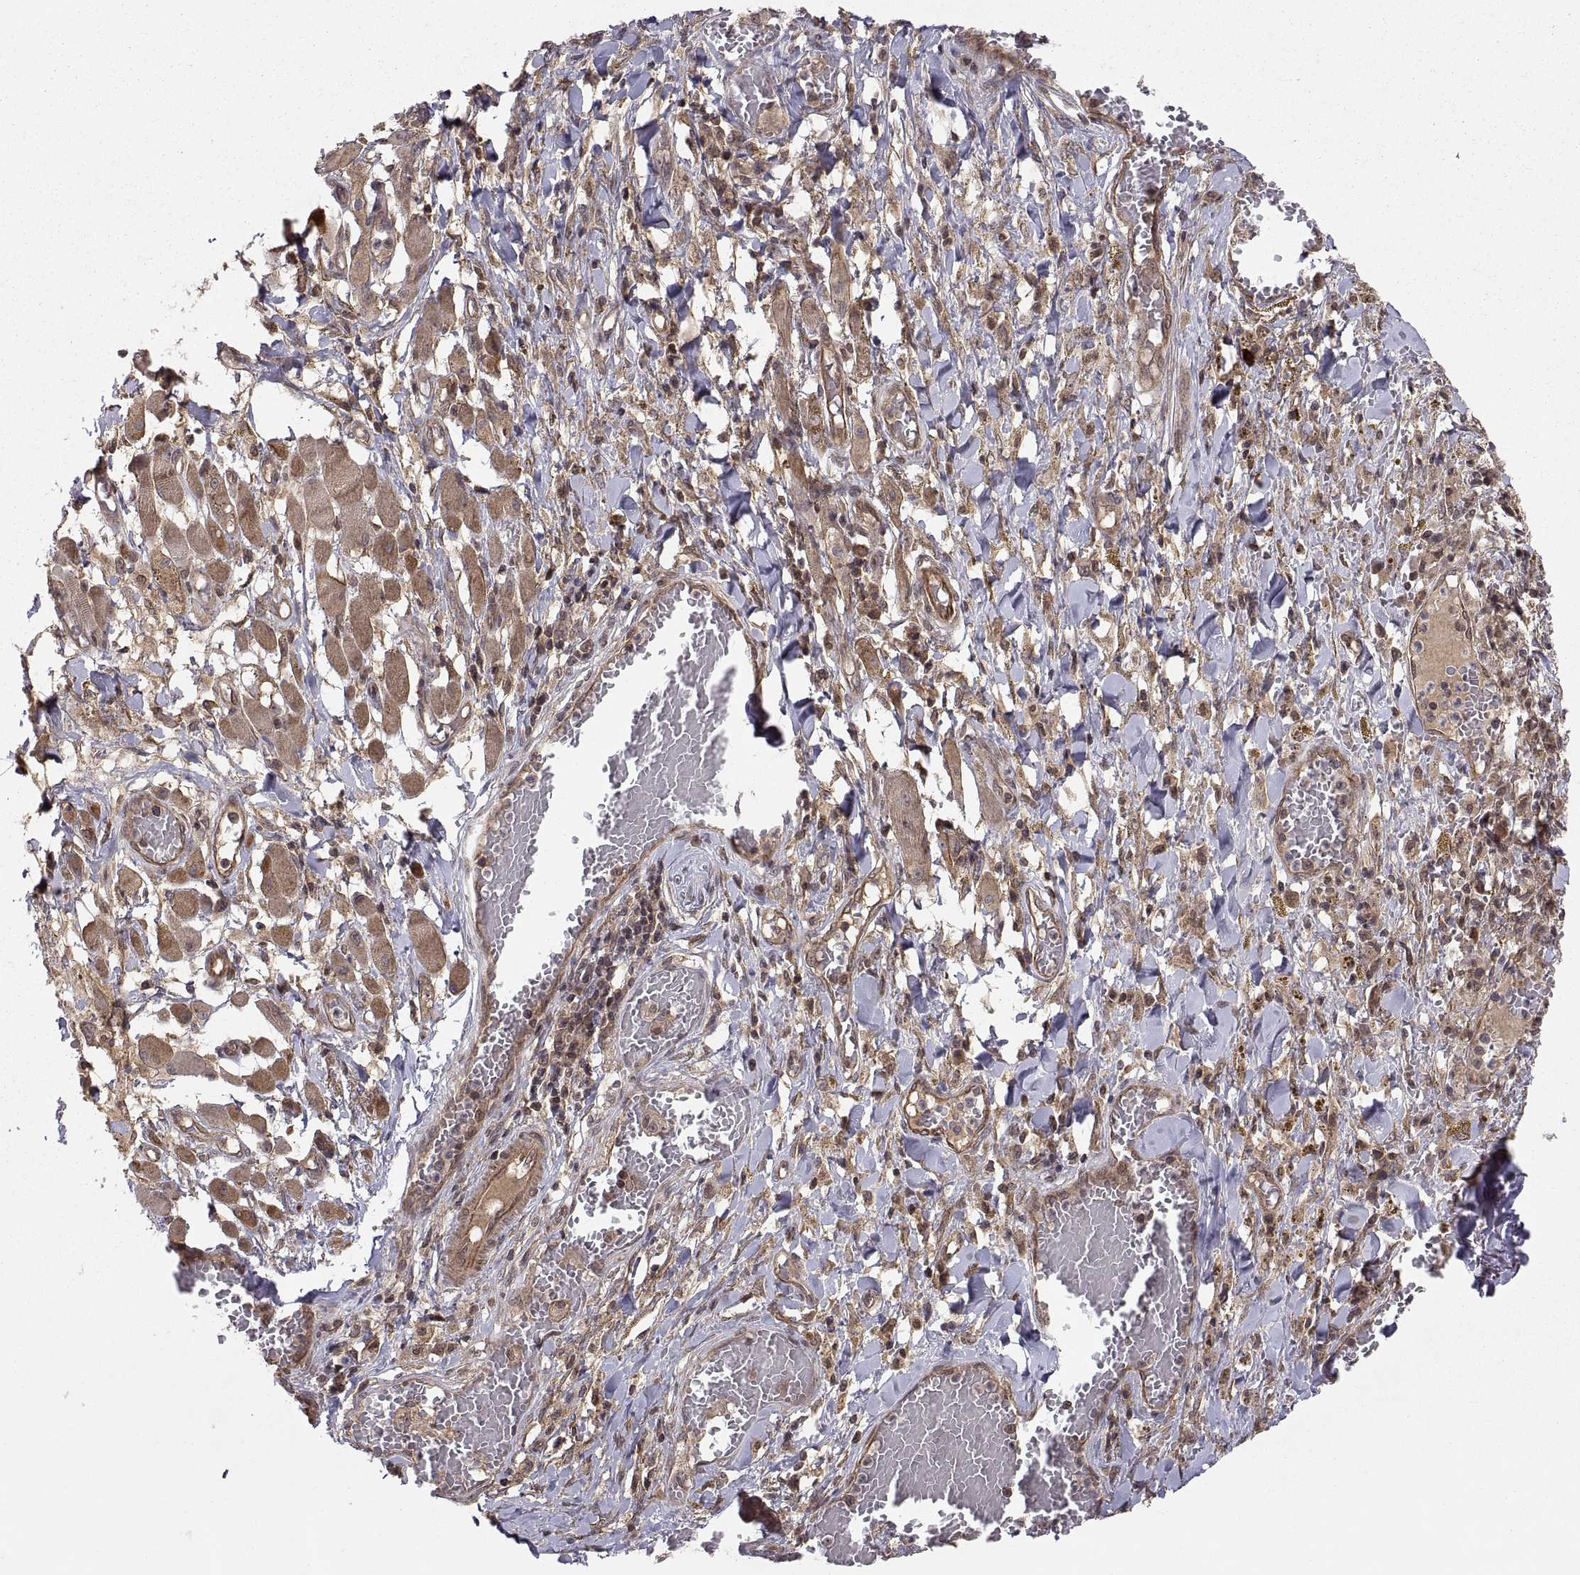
{"staining": {"intensity": "moderate", "quantity": "25%-75%", "location": "cytoplasmic/membranous"}, "tissue": "melanoma", "cell_type": "Tumor cells", "image_type": "cancer", "snomed": [{"axis": "morphology", "description": "Malignant melanoma, NOS"}, {"axis": "topography", "description": "Skin"}], "caption": "Melanoma stained with IHC displays moderate cytoplasmic/membranous positivity in approximately 25%-75% of tumor cells.", "gene": "ABL2", "patient": {"sex": "female", "age": 91}}